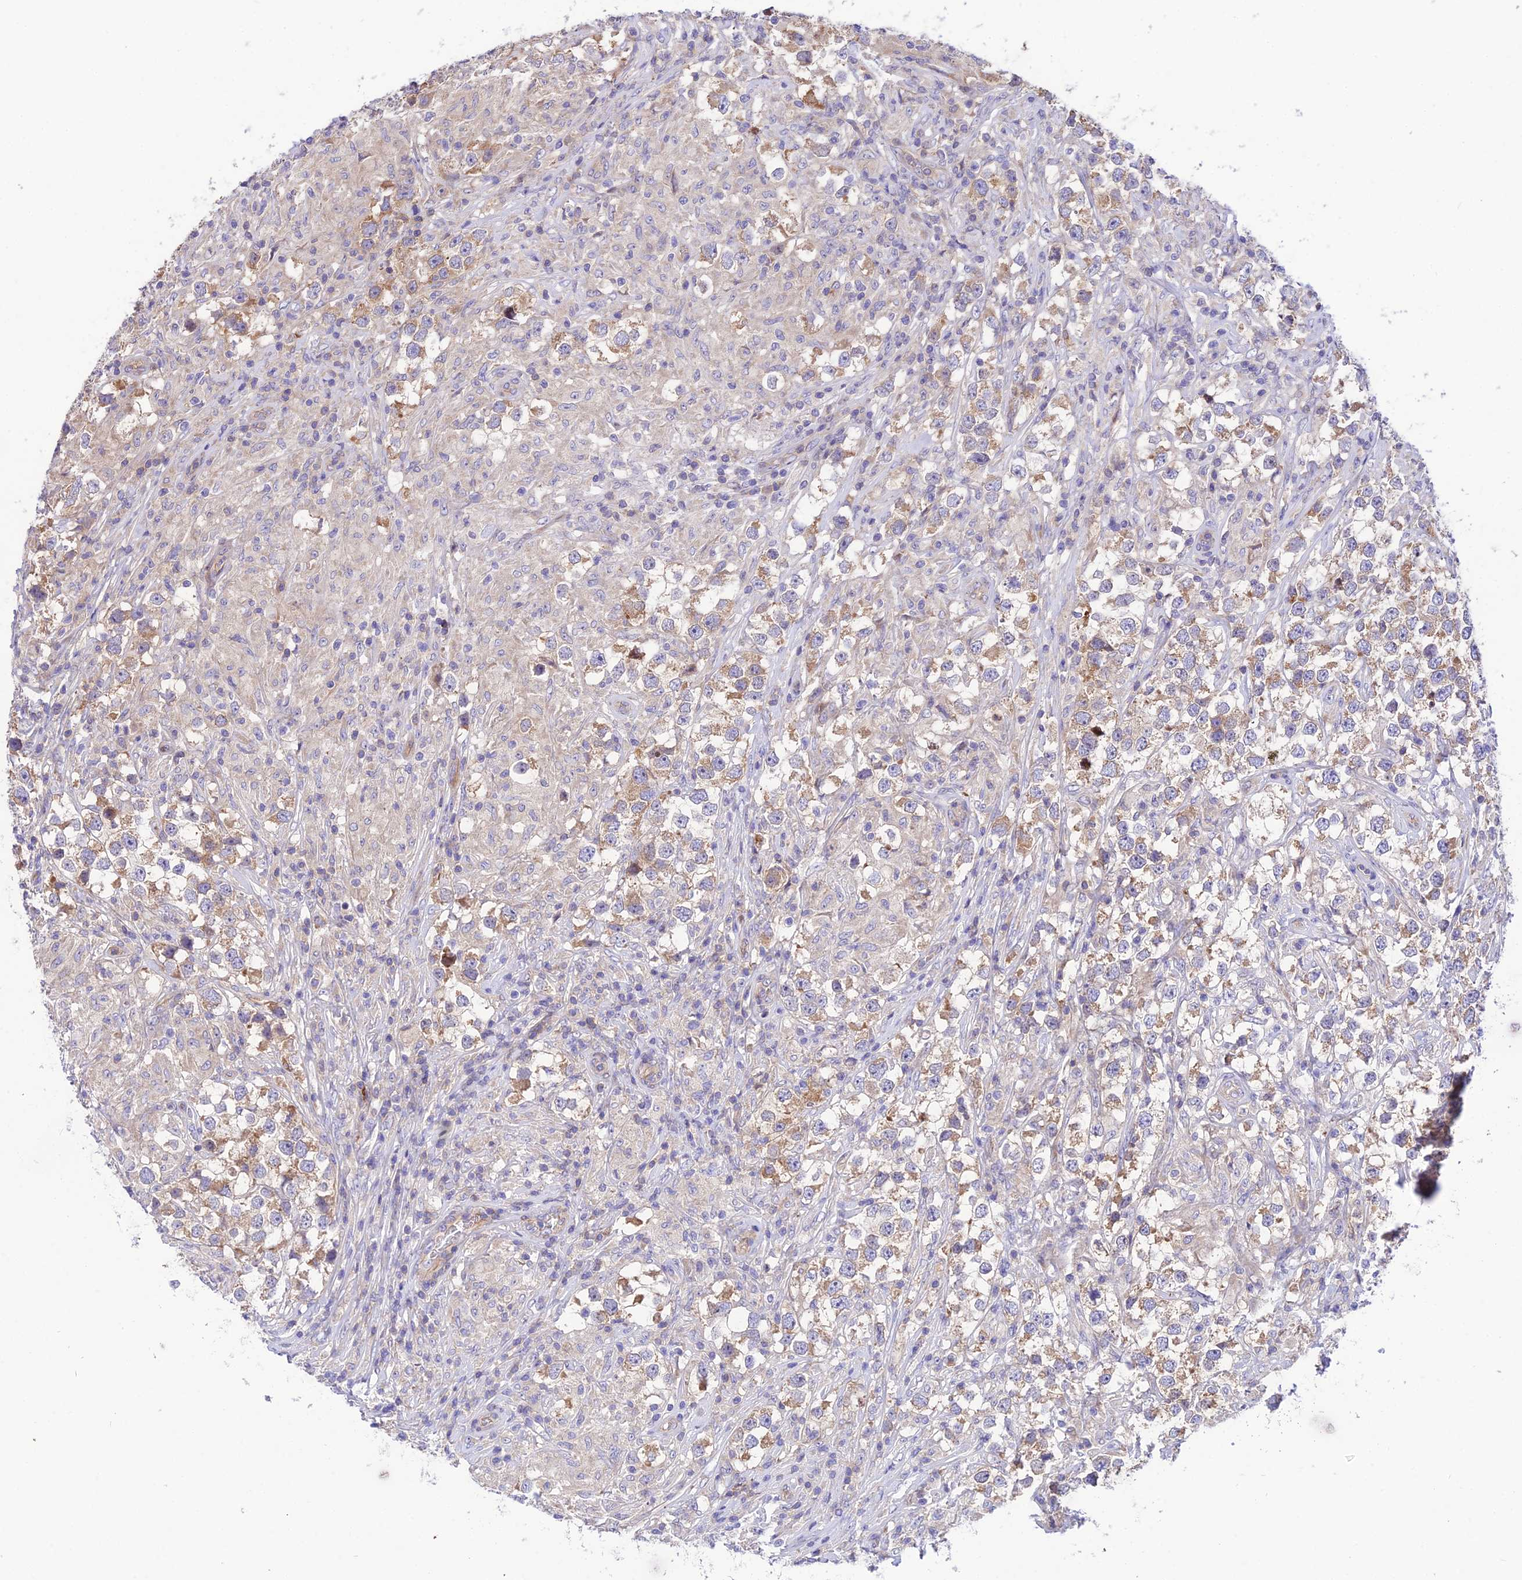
{"staining": {"intensity": "moderate", "quantity": ">75%", "location": "cytoplasmic/membranous"}, "tissue": "testis cancer", "cell_type": "Tumor cells", "image_type": "cancer", "snomed": [{"axis": "morphology", "description": "Seminoma, NOS"}, {"axis": "topography", "description": "Testis"}], "caption": "The immunohistochemical stain labels moderate cytoplasmic/membranous staining in tumor cells of testis seminoma tissue. Ihc stains the protein of interest in brown and the nuclei are stained blue.", "gene": "TRIM43B", "patient": {"sex": "male", "age": 46}}